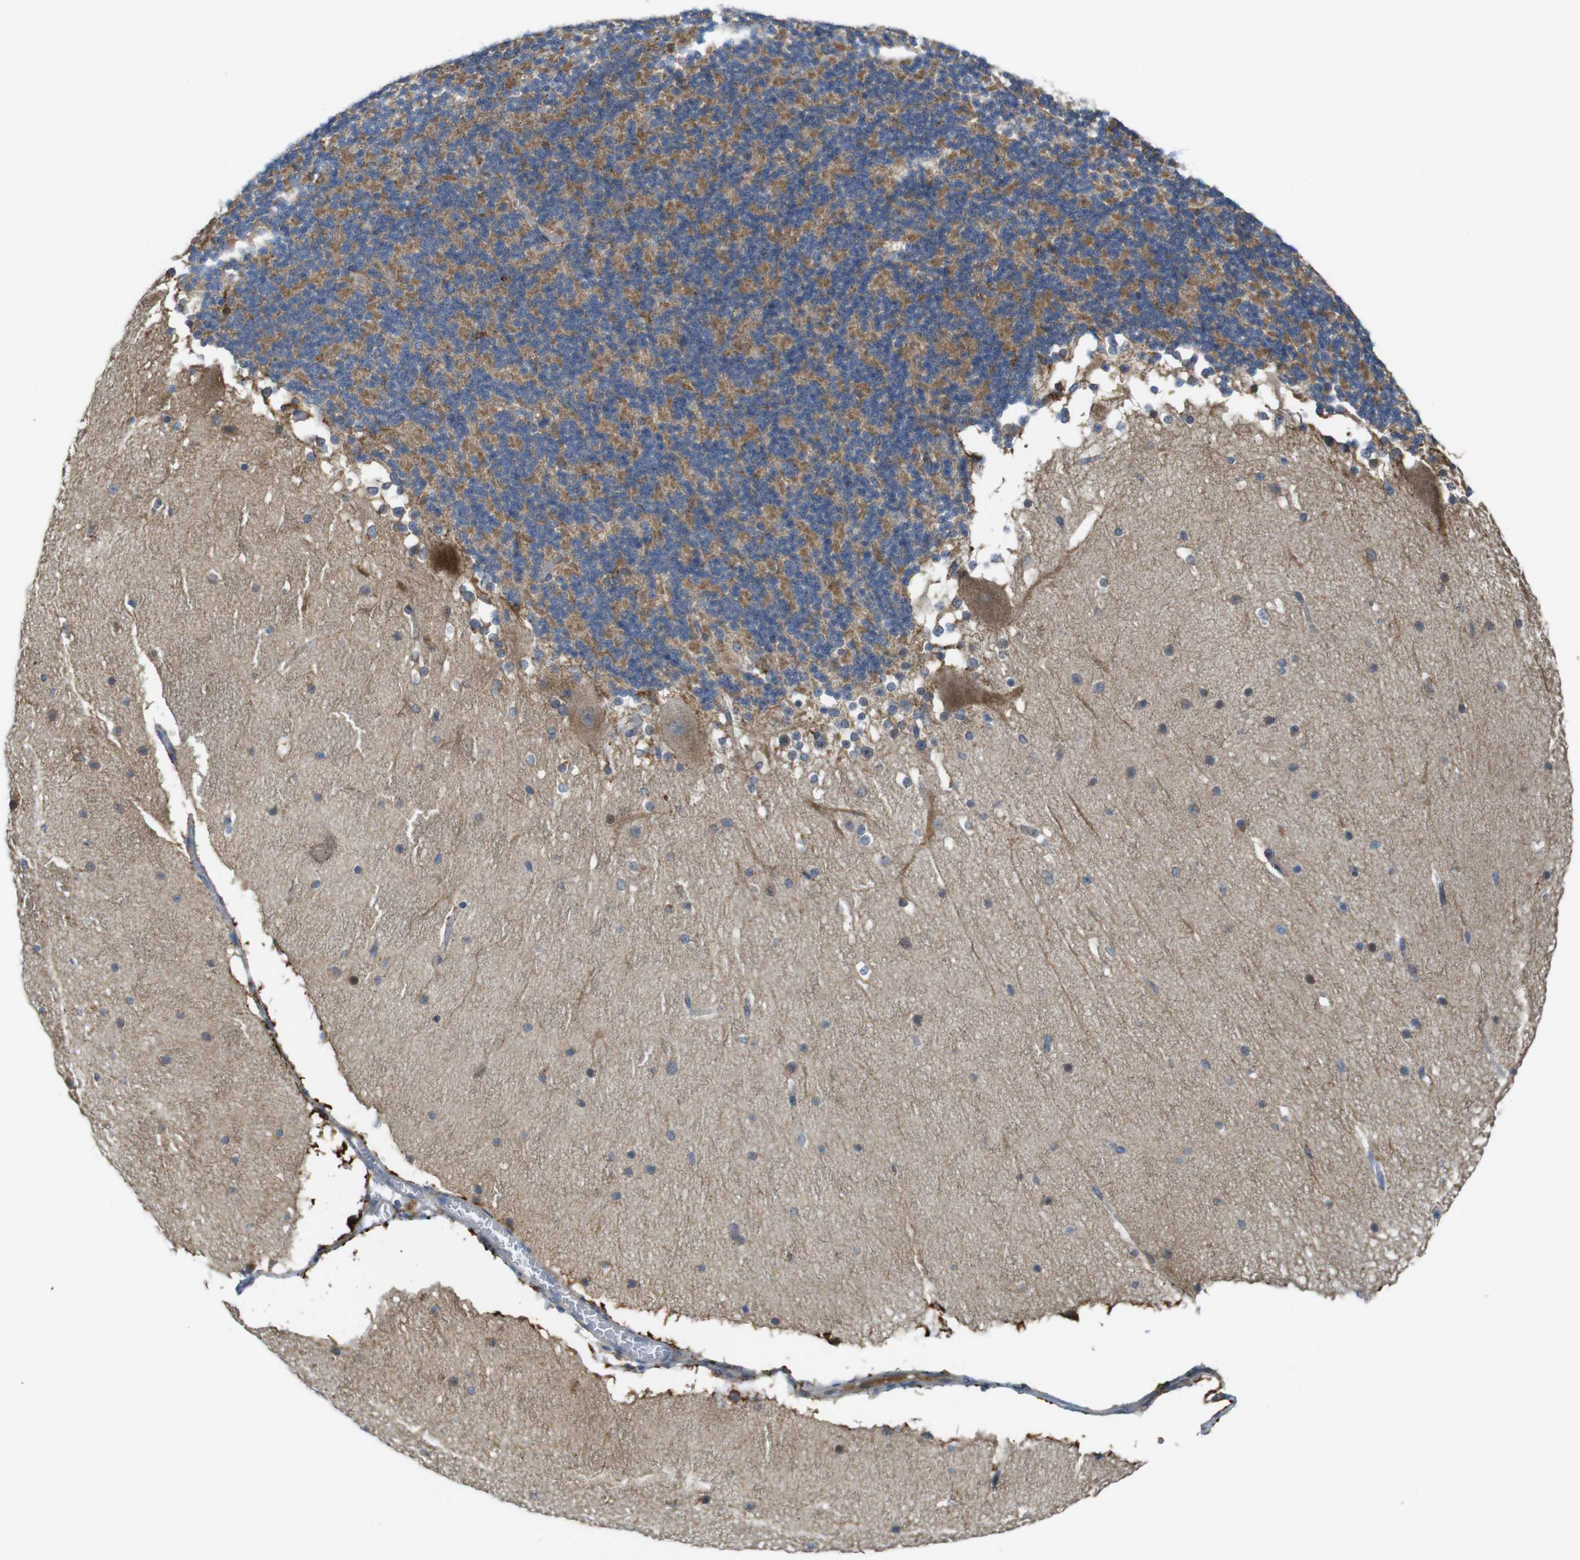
{"staining": {"intensity": "moderate", "quantity": "25%-75%", "location": "cytoplasmic/membranous"}, "tissue": "cerebellum", "cell_type": "Cells in granular layer", "image_type": "normal", "snomed": [{"axis": "morphology", "description": "Normal tissue, NOS"}, {"axis": "topography", "description": "Cerebellum"}], "caption": "Brown immunohistochemical staining in normal human cerebellum reveals moderate cytoplasmic/membranous expression in approximately 25%-75% of cells in granular layer. (Stains: DAB (3,3'-diaminobenzidine) in brown, nuclei in blue, Microscopy: brightfield microscopy at high magnification).", "gene": "MARCHF1", "patient": {"sex": "female", "age": 19}}